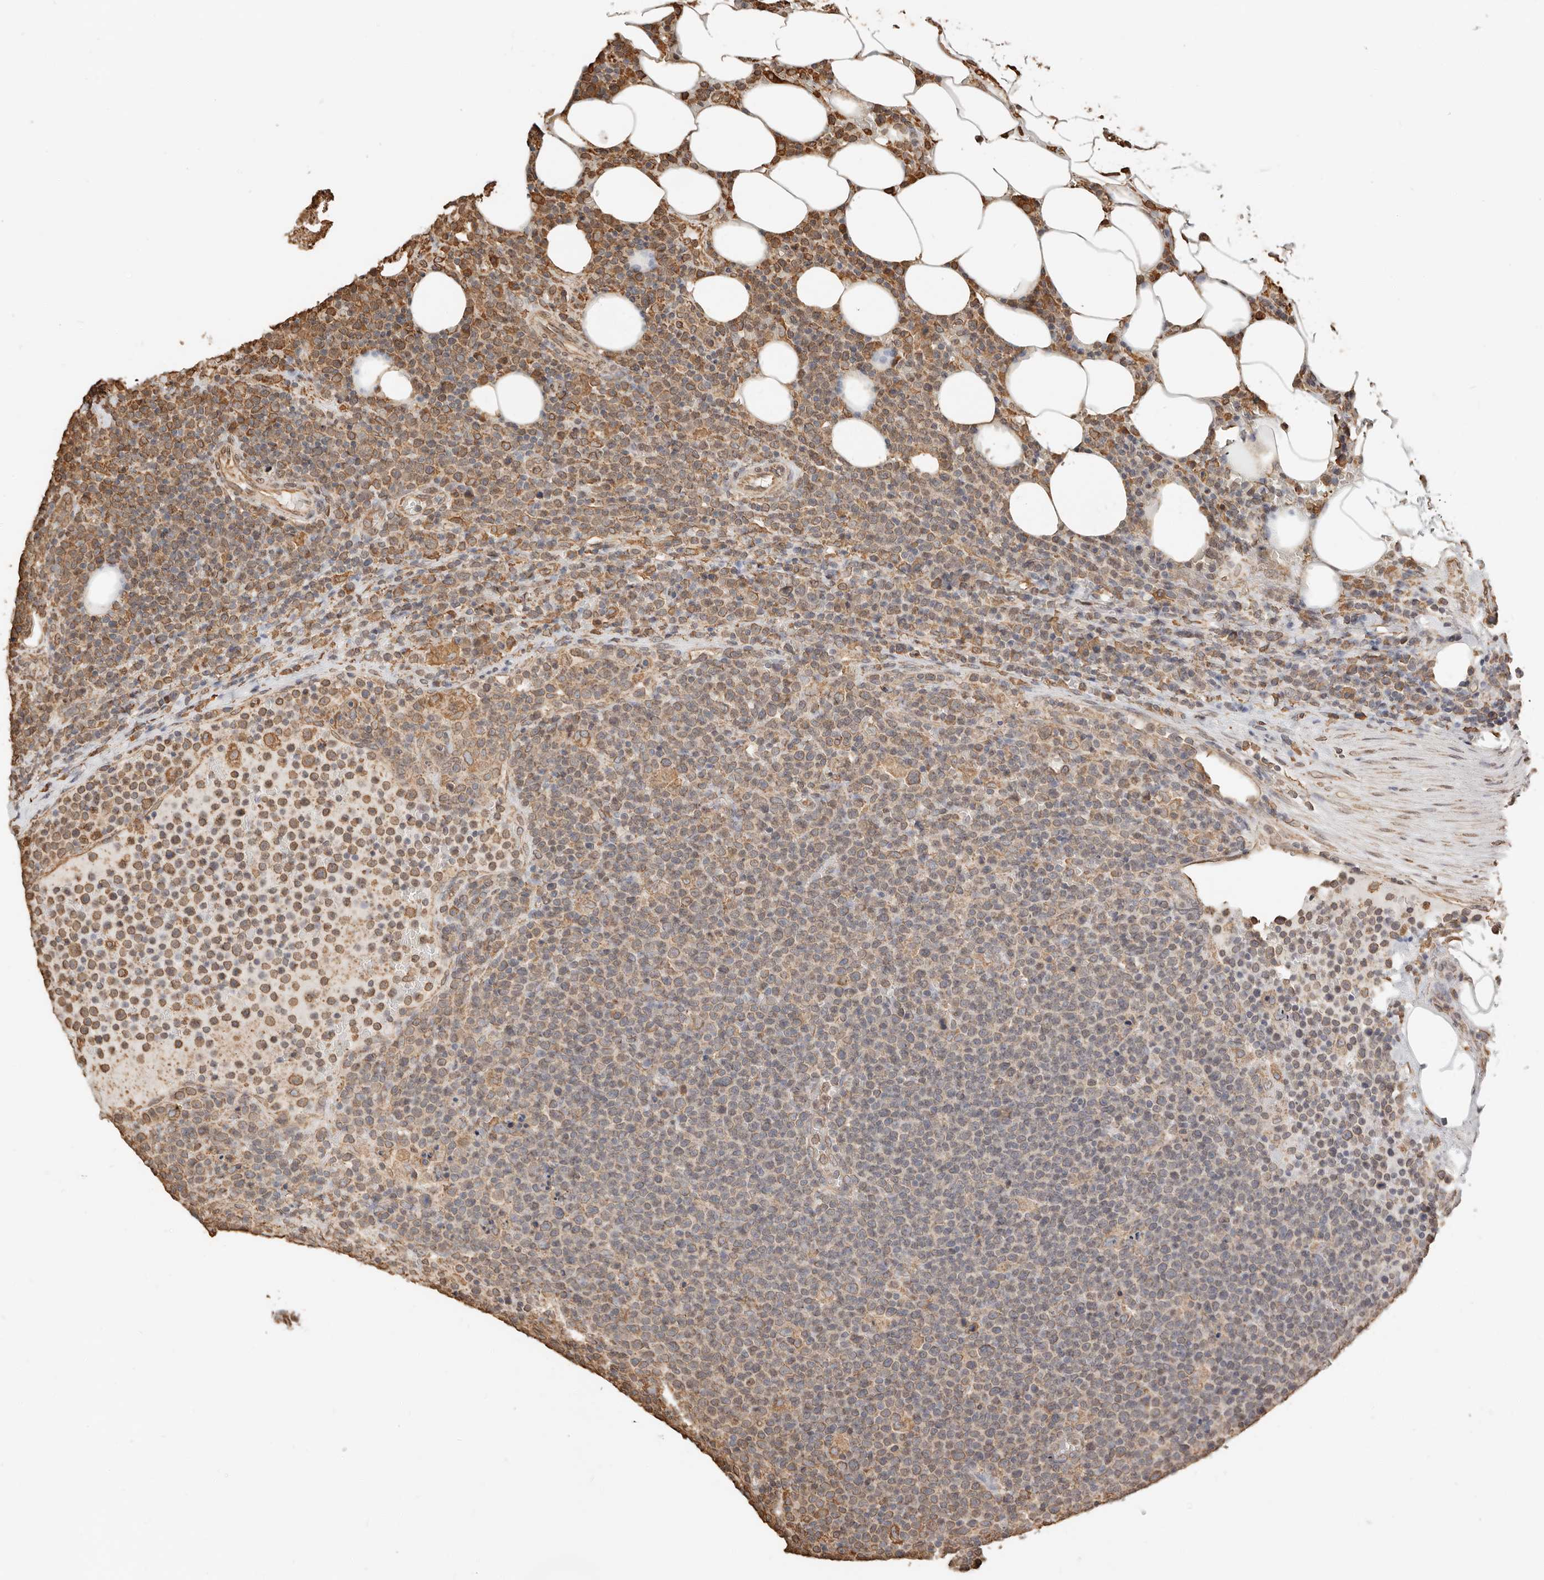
{"staining": {"intensity": "moderate", "quantity": "25%-75%", "location": "cytoplasmic/membranous"}, "tissue": "lymphoma", "cell_type": "Tumor cells", "image_type": "cancer", "snomed": [{"axis": "morphology", "description": "Malignant lymphoma, non-Hodgkin's type, High grade"}, {"axis": "topography", "description": "Lymph node"}], "caption": "Protein expression analysis of human malignant lymphoma, non-Hodgkin's type (high-grade) reveals moderate cytoplasmic/membranous positivity in about 25%-75% of tumor cells.", "gene": "ARHGEF10L", "patient": {"sex": "male", "age": 61}}